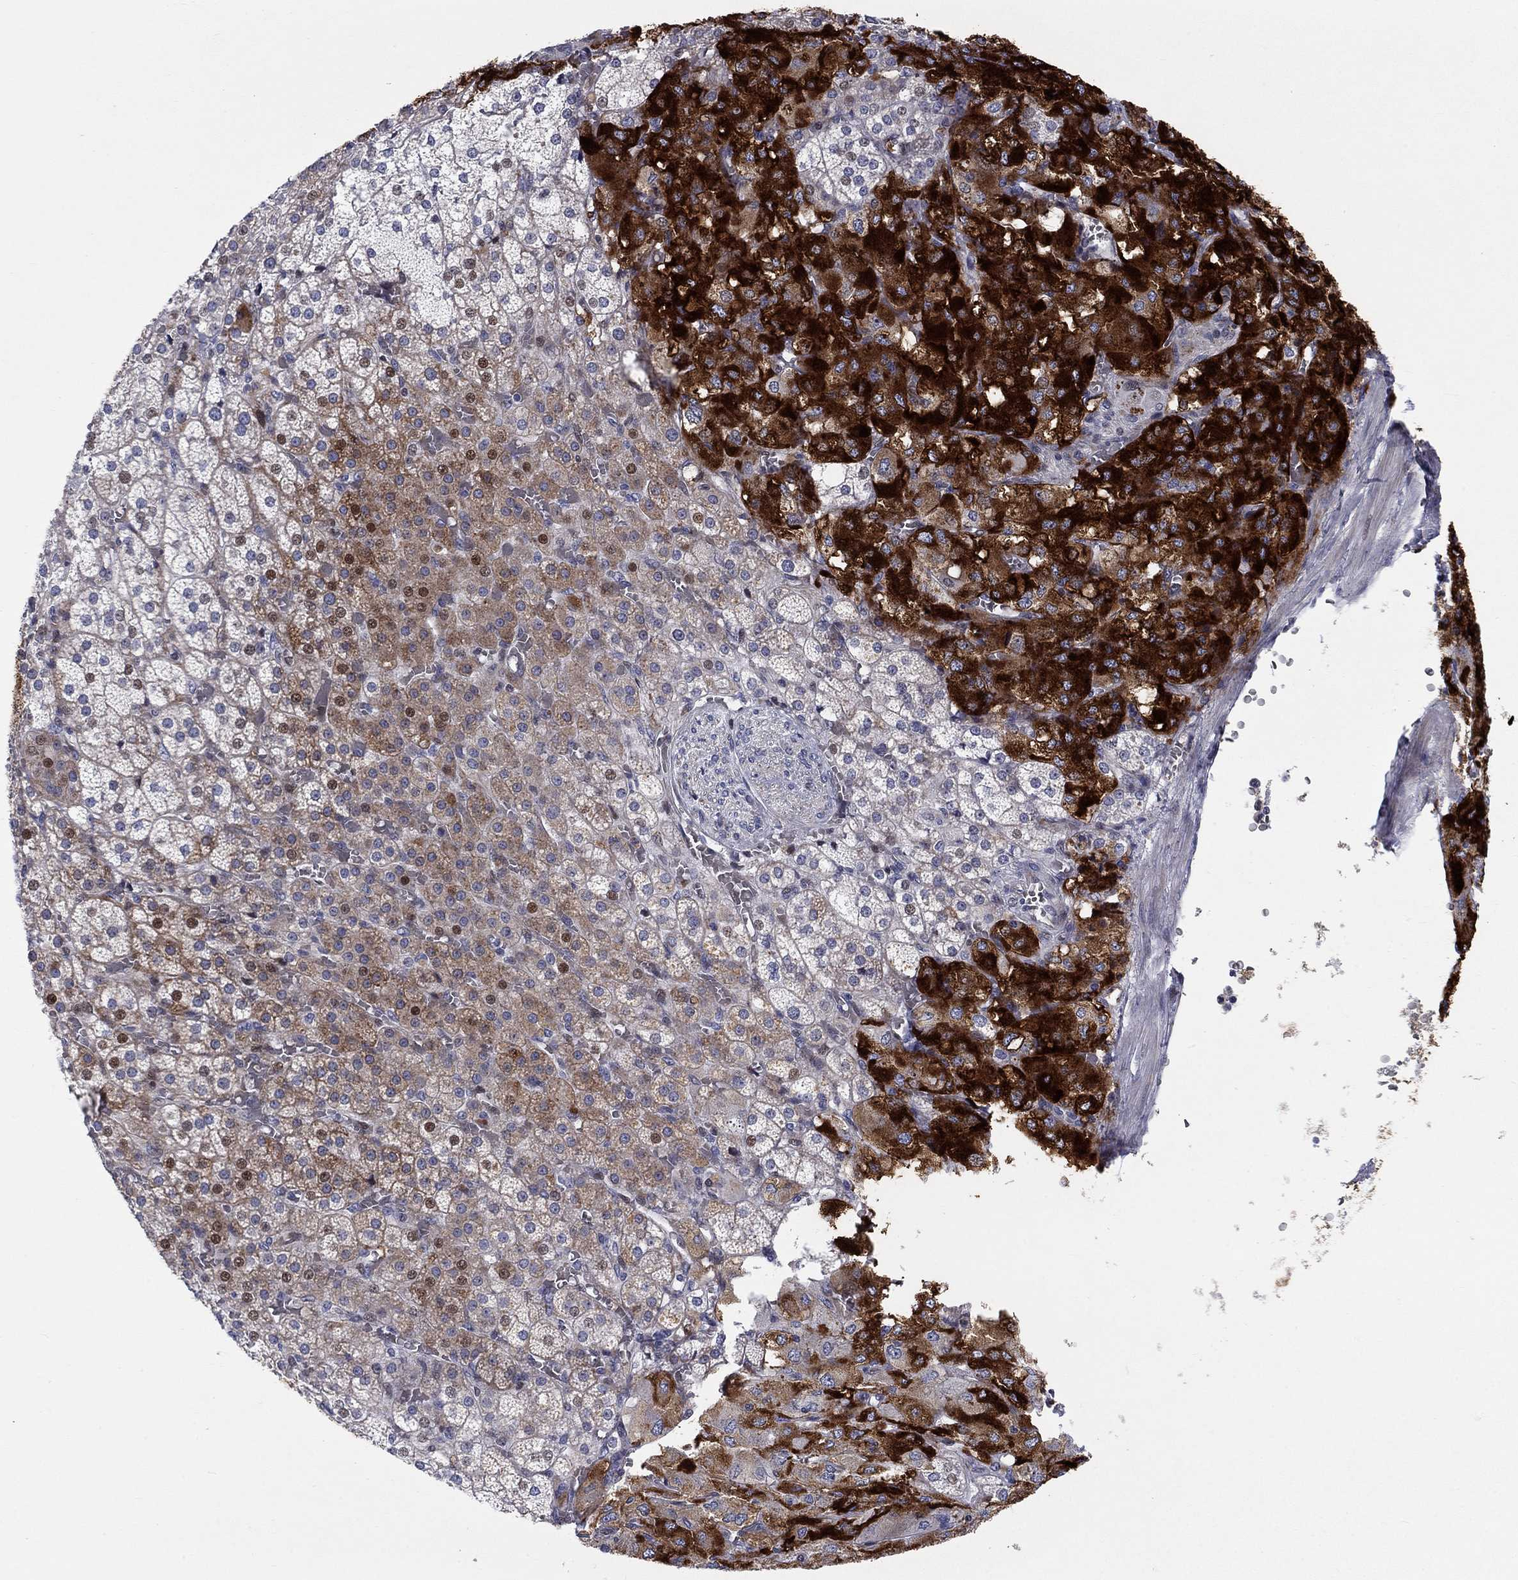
{"staining": {"intensity": "strong", "quantity": "25%-75%", "location": "cytoplasmic/membranous"}, "tissue": "adrenal gland", "cell_type": "Glandular cells", "image_type": "normal", "snomed": [{"axis": "morphology", "description": "Normal tissue, NOS"}, {"axis": "topography", "description": "Adrenal gland"}], "caption": "Protein staining shows strong cytoplasmic/membranous staining in about 25%-75% of glandular cells in unremarkable adrenal gland.", "gene": "ARHGAP36", "patient": {"sex": "female", "age": 60}}